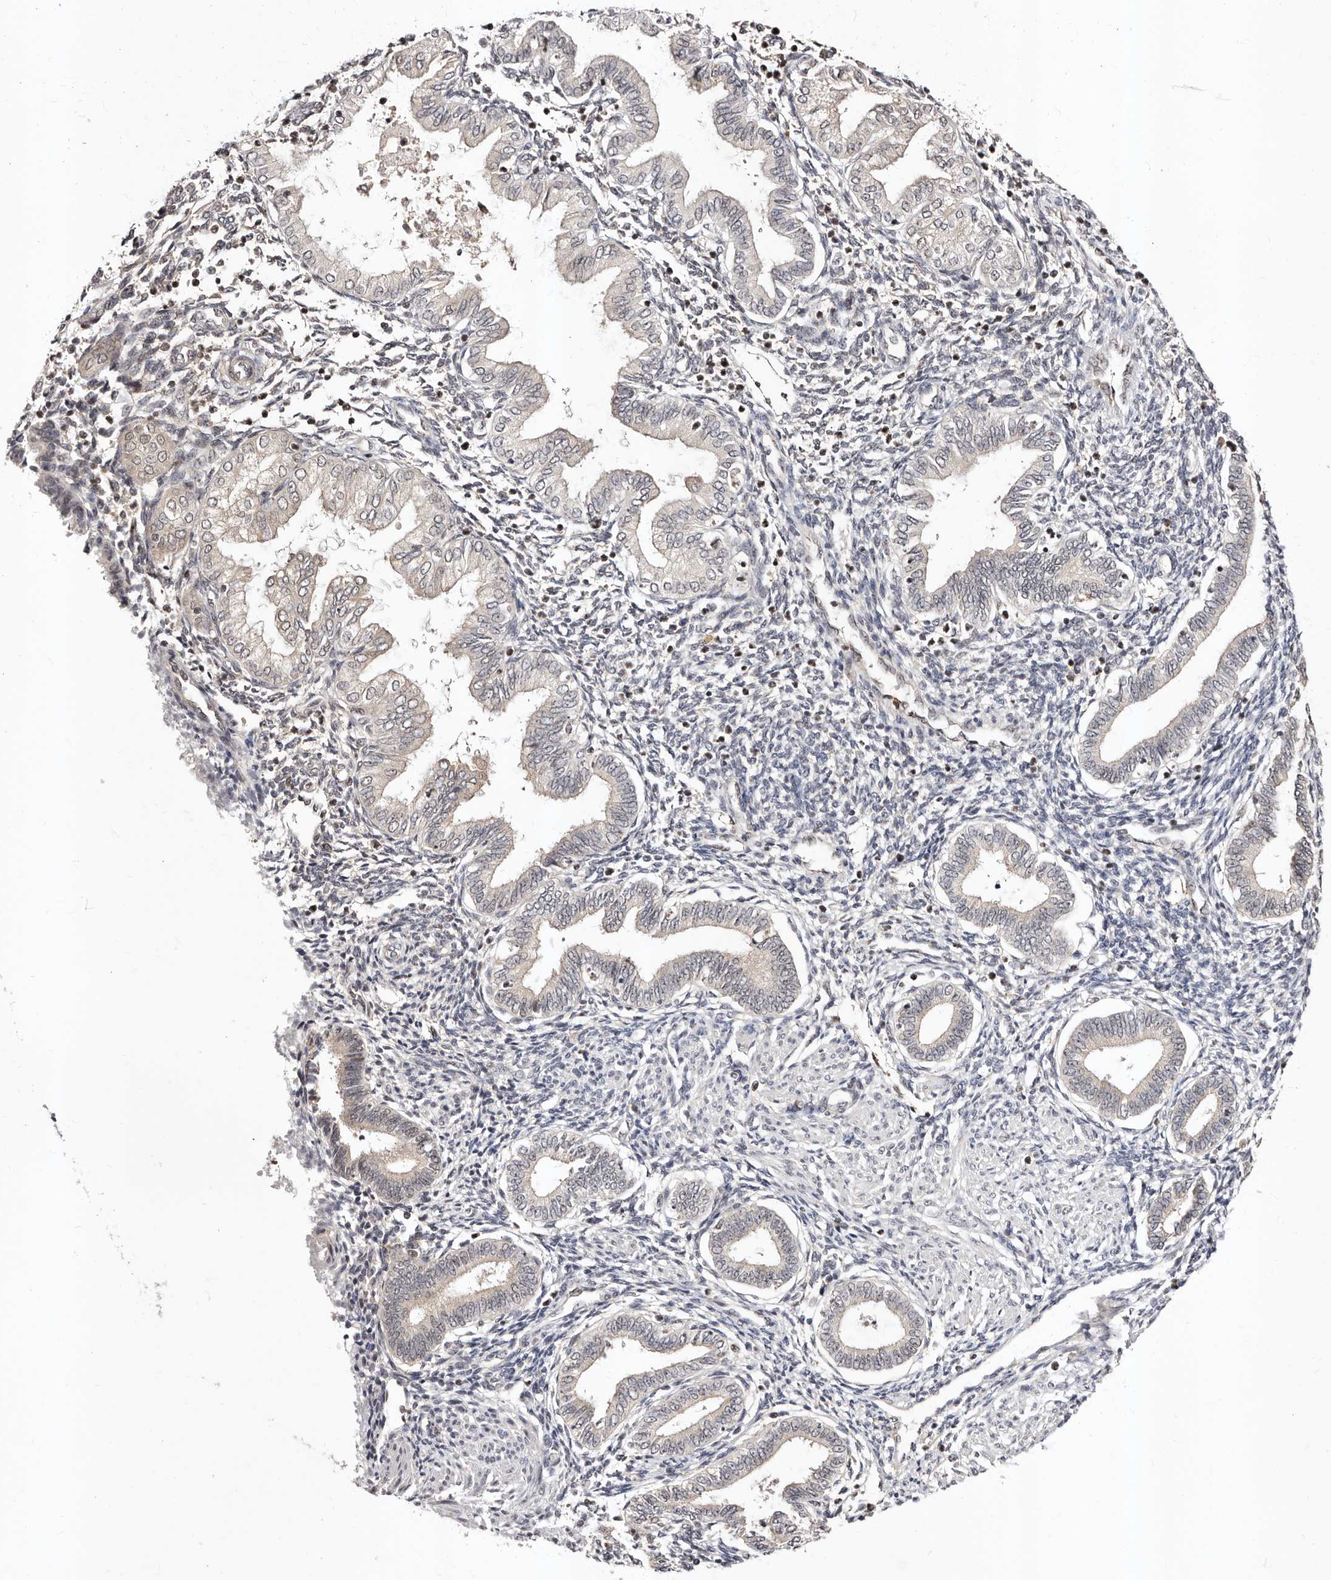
{"staining": {"intensity": "negative", "quantity": "none", "location": "none"}, "tissue": "endometrium", "cell_type": "Cells in endometrial stroma", "image_type": "normal", "snomed": [{"axis": "morphology", "description": "Normal tissue, NOS"}, {"axis": "topography", "description": "Endometrium"}], "caption": "This image is of unremarkable endometrium stained with IHC to label a protein in brown with the nuclei are counter-stained blue. There is no staining in cells in endometrial stroma.", "gene": "APOL6", "patient": {"sex": "female", "age": 53}}